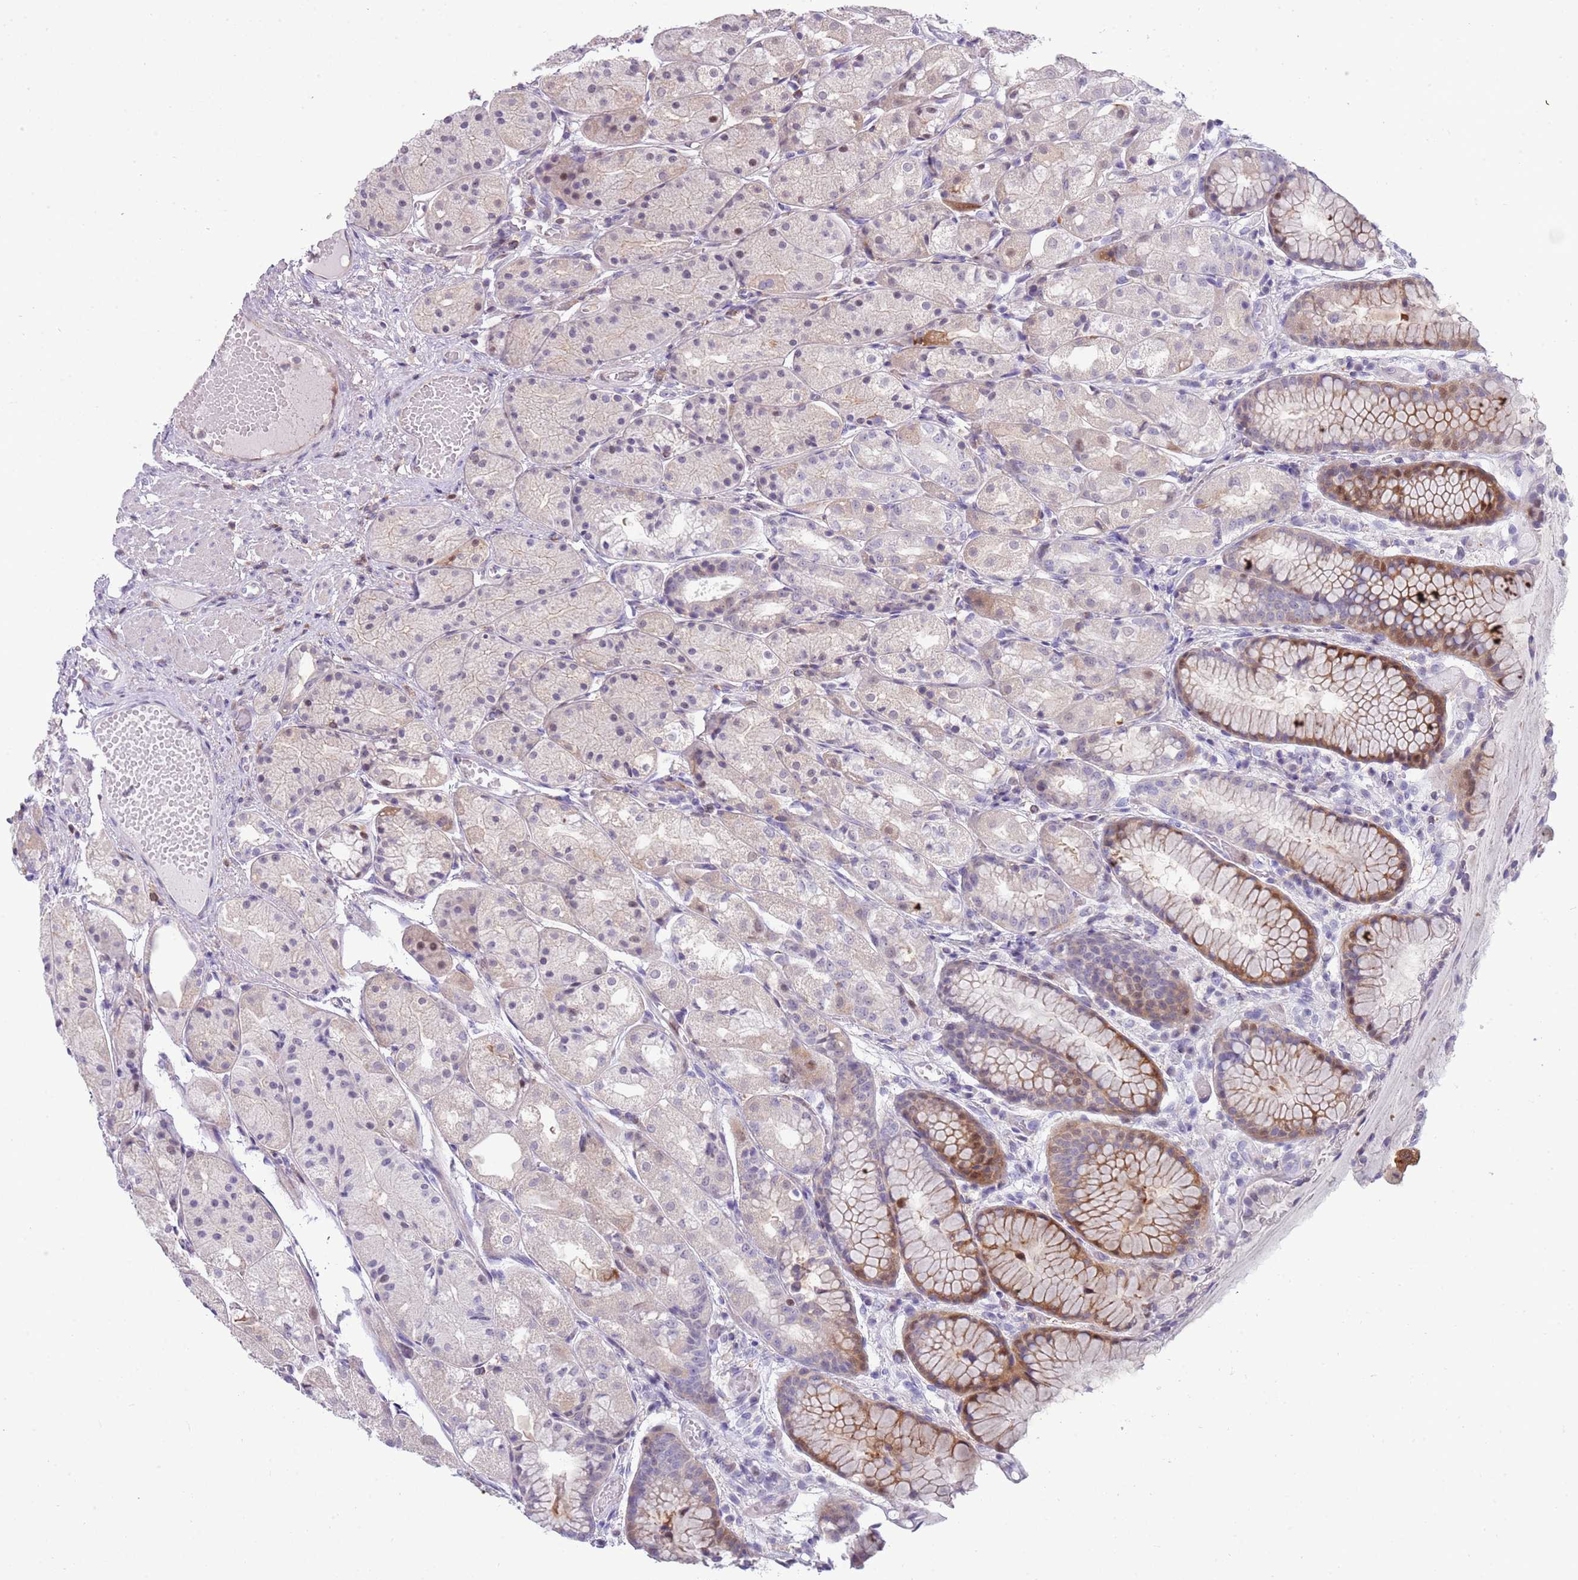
{"staining": {"intensity": "moderate", "quantity": "25%-75%", "location": "cytoplasmic/membranous,nuclear"}, "tissue": "stomach", "cell_type": "Glandular cells", "image_type": "normal", "snomed": [{"axis": "morphology", "description": "Normal tissue, NOS"}, {"axis": "topography", "description": "Stomach, upper"}], "caption": "High-power microscopy captured an immunohistochemistry (IHC) histopathology image of benign stomach, revealing moderate cytoplasmic/membranous,nuclear staining in approximately 25%-75% of glandular cells.", "gene": "NBPF4", "patient": {"sex": "male", "age": 72}}